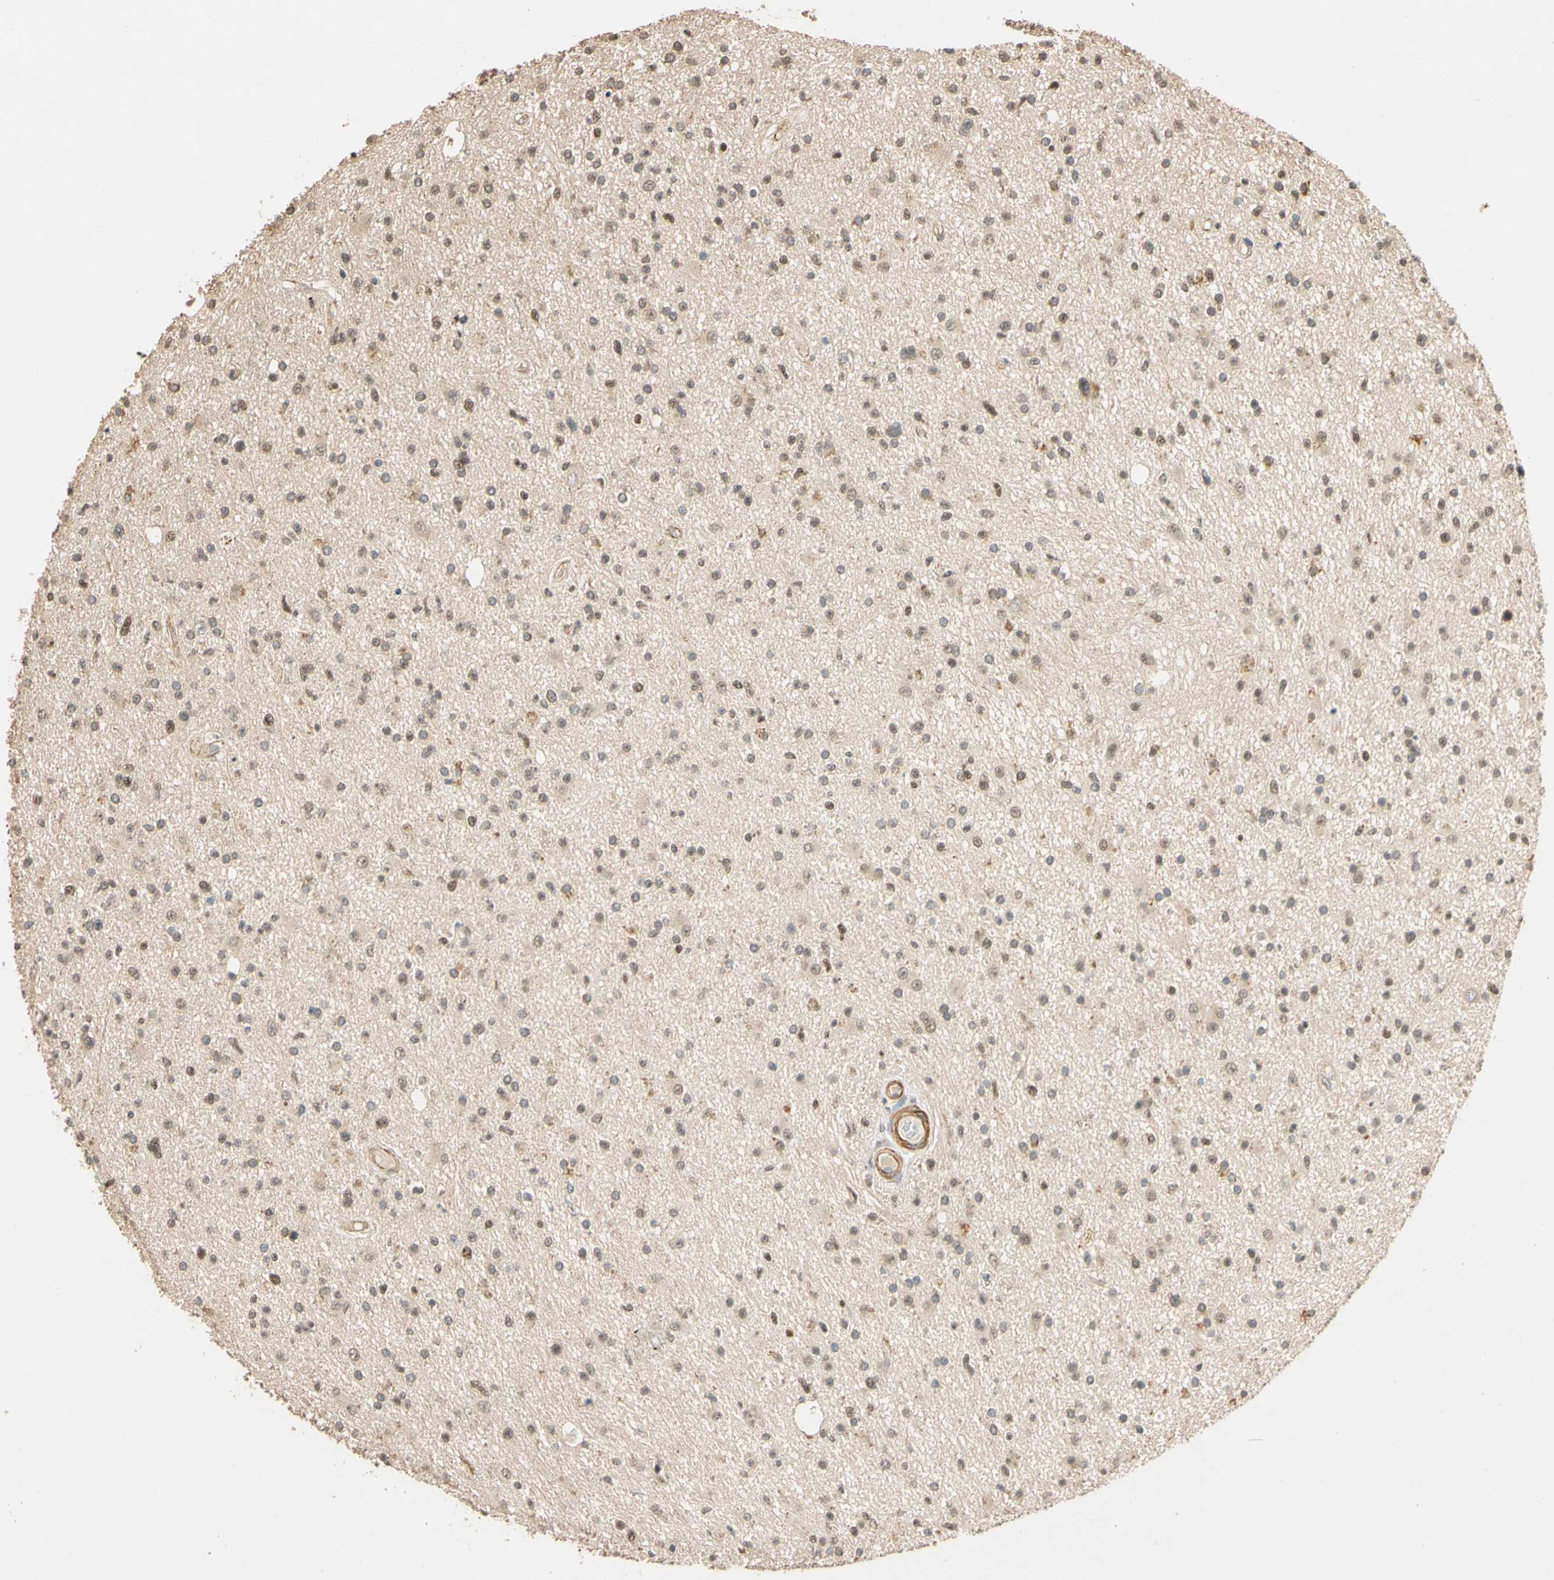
{"staining": {"intensity": "moderate", "quantity": "25%-75%", "location": "cytoplasmic/membranous,nuclear"}, "tissue": "glioma", "cell_type": "Tumor cells", "image_type": "cancer", "snomed": [{"axis": "morphology", "description": "Glioma, malignant, High grade"}, {"axis": "topography", "description": "Brain"}], "caption": "An IHC photomicrograph of neoplastic tissue is shown. Protein staining in brown labels moderate cytoplasmic/membranous and nuclear positivity in malignant glioma (high-grade) within tumor cells. (DAB IHC with brightfield microscopy, high magnification).", "gene": "QSER1", "patient": {"sex": "male", "age": 33}}